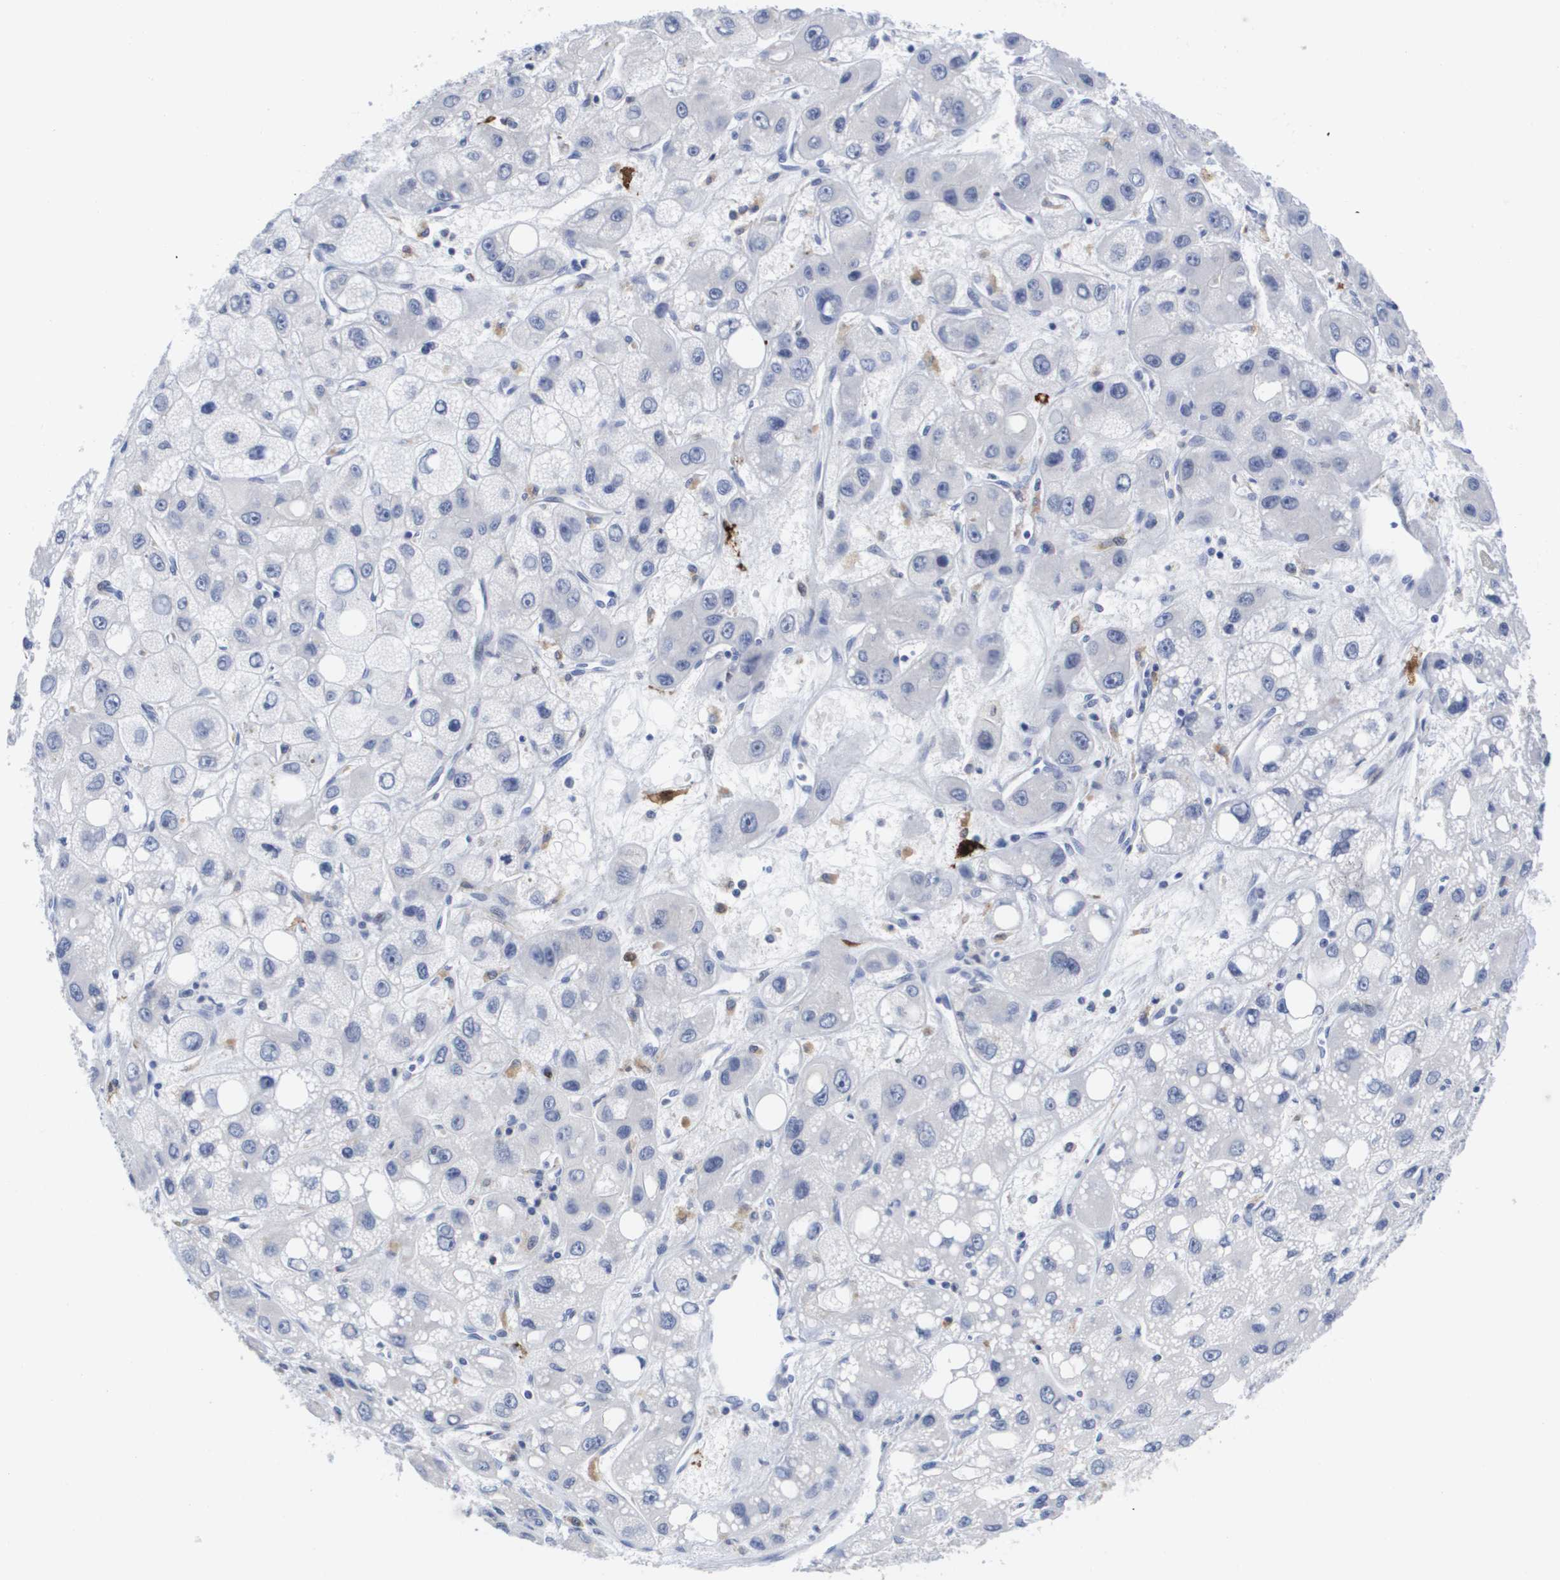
{"staining": {"intensity": "negative", "quantity": "none", "location": "none"}, "tissue": "liver cancer", "cell_type": "Tumor cells", "image_type": "cancer", "snomed": [{"axis": "morphology", "description": "Carcinoma, Hepatocellular, NOS"}, {"axis": "topography", "description": "Liver"}], "caption": "A high-resolution image shows immunohistochemistry (IHC) staining of liver hepatocellular carcinoma, which displays no significant expression in tumor cells.", "gene": "HMOX1", "patient": {"sex": "male", "age": 55}}